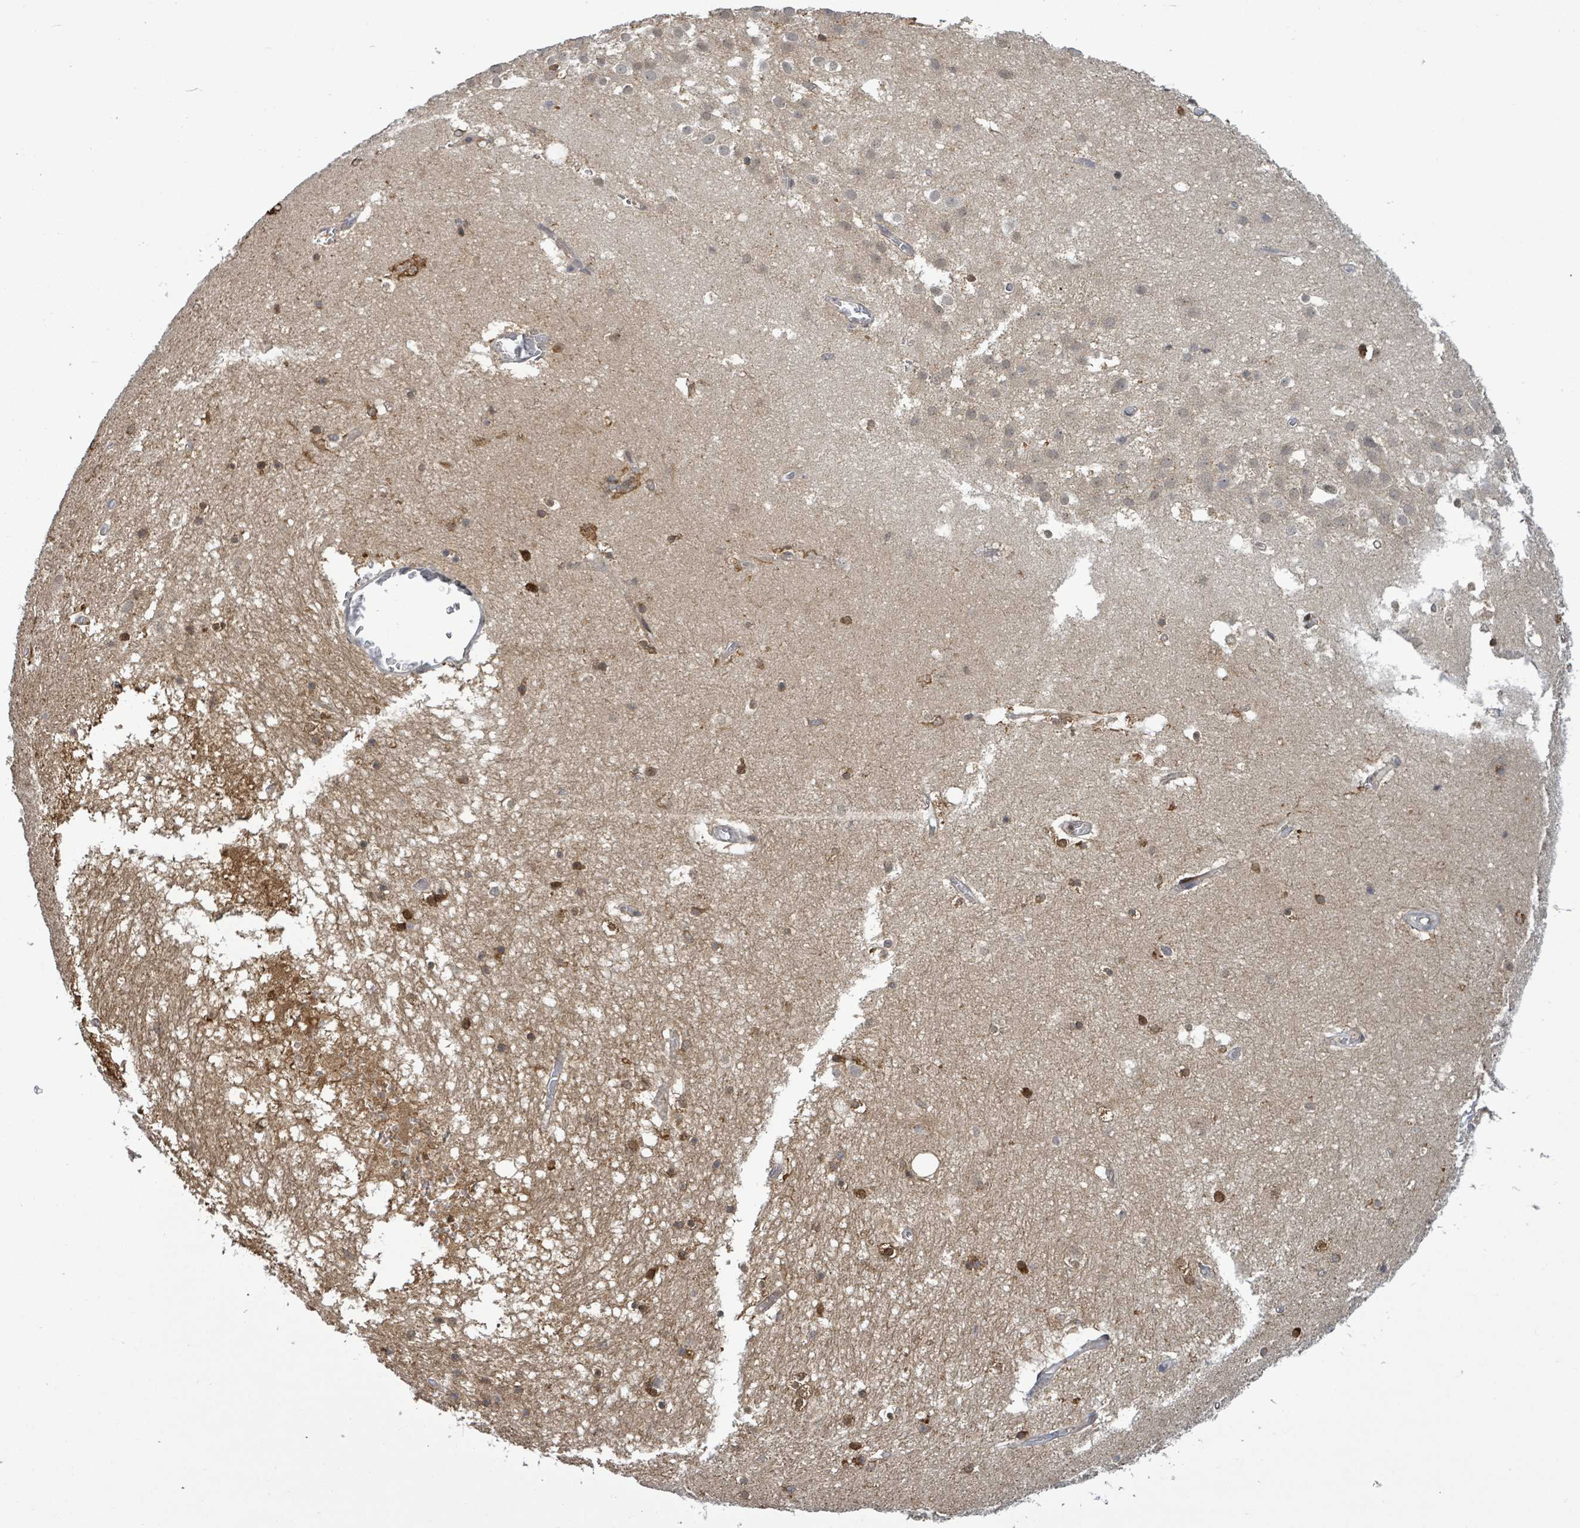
{"staining": {"intensity": "moderate", "quantity": "25%-75%", "location": "cytoplasmic/membranous"}, "tissue": "hippocampus", "cell_type": "Glial cells", "image_type": "normal", "snomed": [{"axis": "morphology", "description": "Normal tissue, NOS"}, {"axis": "topography", "description": "Hippocampus"}], "caption": "Protein expression analysis of benign human hippocampus reveals moderate cytoplasmic/membranous staining in approximately 25%-75% of glial cells. The staining is performed using DAB brown chromogen to label protein expression. The nuclei are counter-stained blue using hematoxylin.", "gene": "FBXO6", "patient": {"sex": "female", "age": 52}}